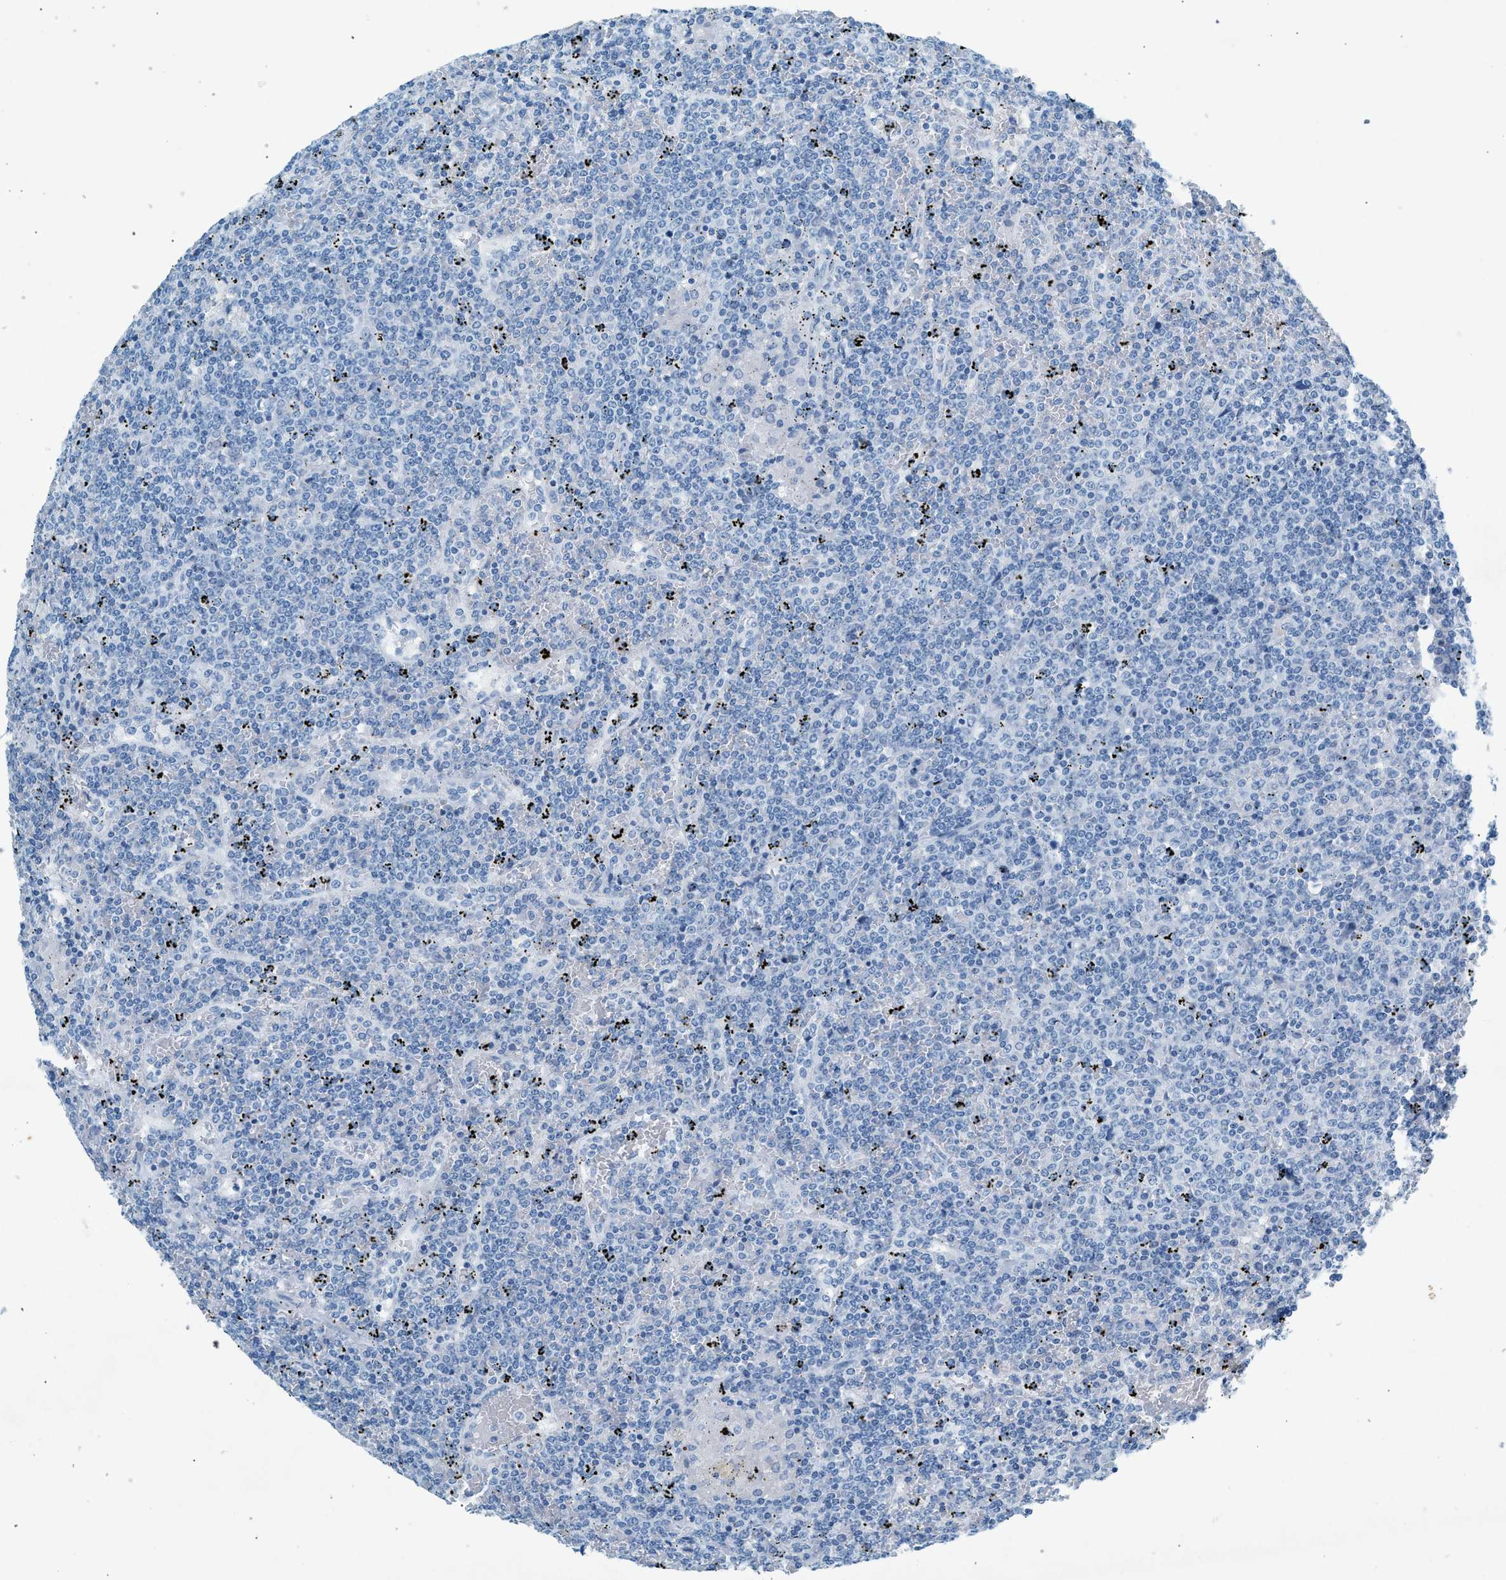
{"staining": {"intensity": "negative", "quantity": "none", "location": "none"}, "tissue": "lymphoma", "cell_type": "Tumor cells", "image_type": "cancer", "snomed": [{"axis": "morphology", "description": "Malignant lymphoma, non-Hodgkin's type, Low grade"}, {"axis": "topography", "description": "Spleen"}], "caption": "Immunohistochemistry (IHC) photomicrograph of human lymphoma stained for a protein (brown), which demonstrates no staining in tumor cells.", "gene": "HHATL", "patient": {"sex": "female", "age": 19}}